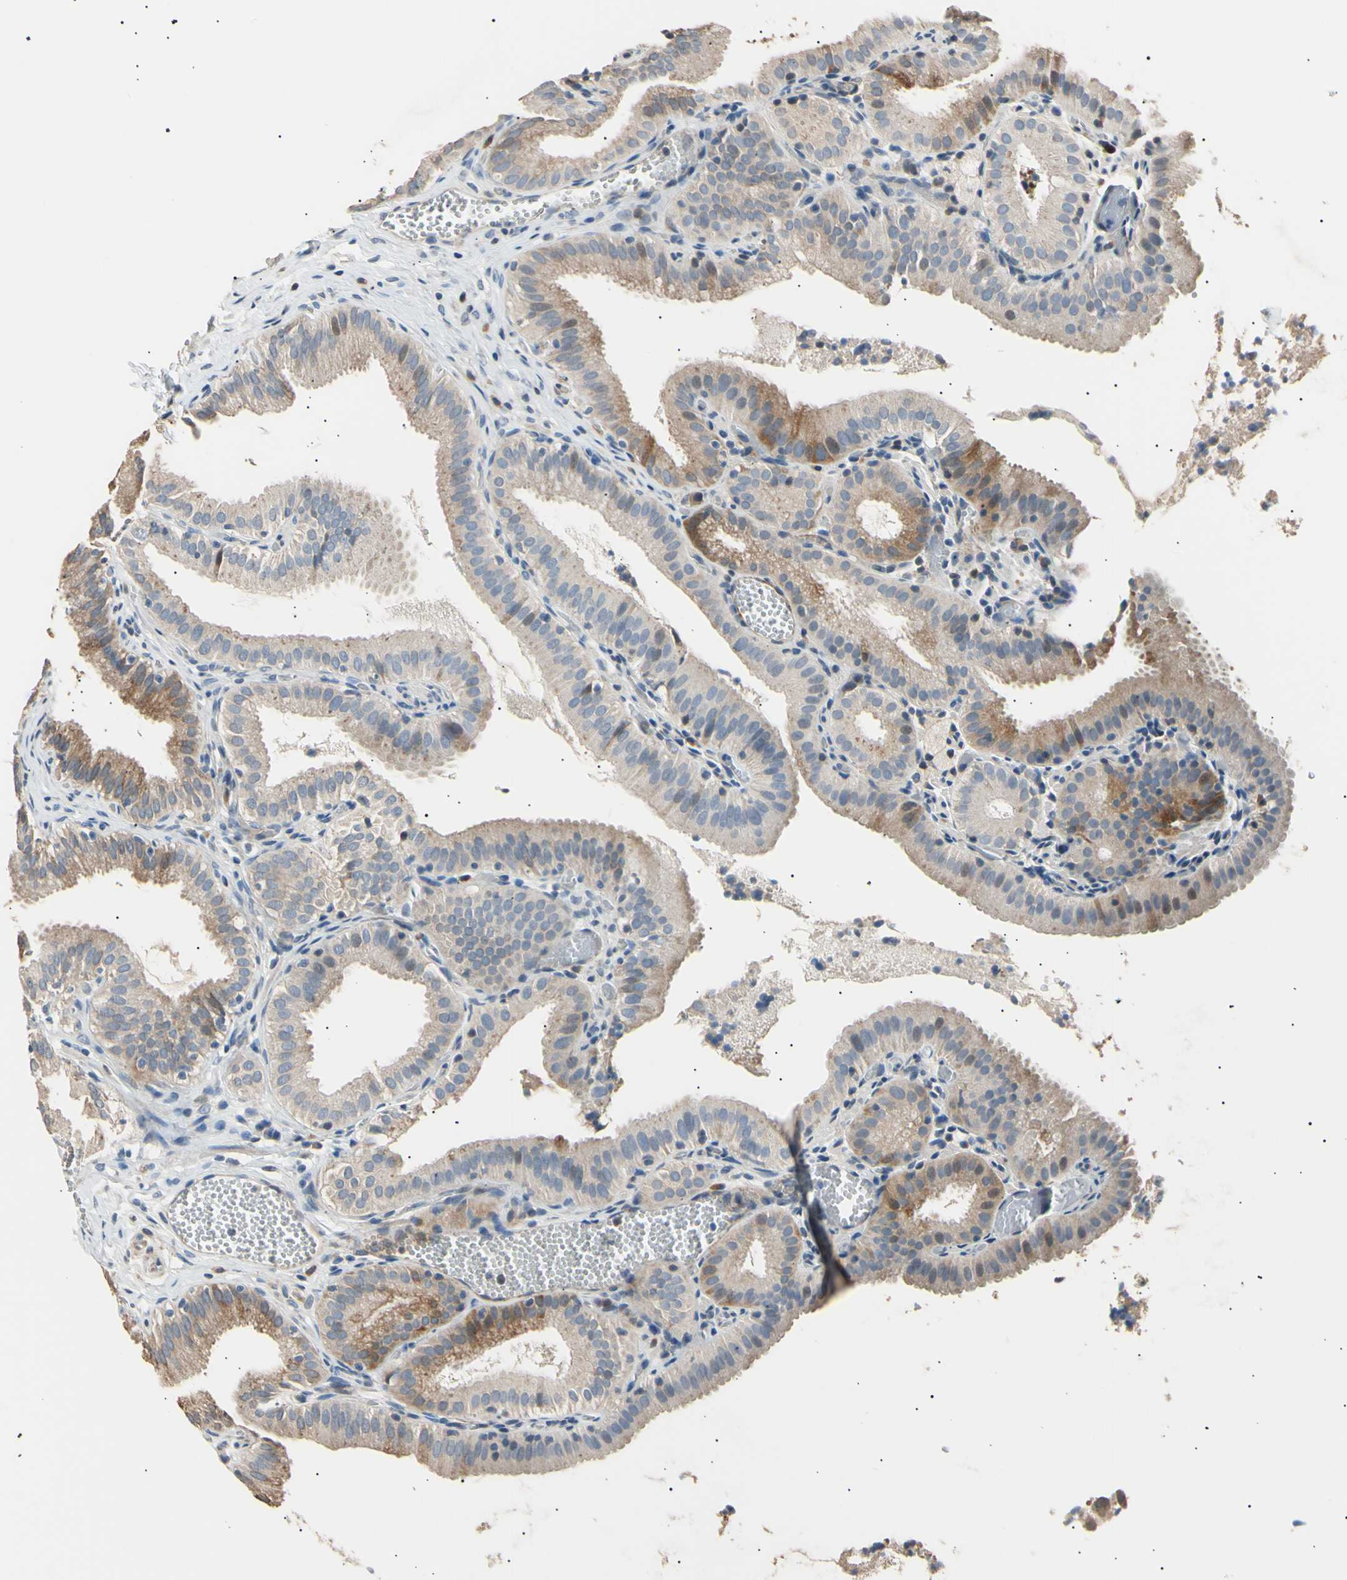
{"staining": {"intensity": "moderate", "quantity": "<25%", "location": "cytoplasmic/membranous"}, "tissue": "gallbladder", "cell_type": "Glandular cells", "image_type": "normal", "snomed": [{"axis": "morphology", "description": "Normal tissue, NOS"}, {"axis": "topography", "description": "Gallbladder"}], "caption": "Gallbladder stained with DAB (3,3'-diaminobenzidine) IHC shows low levels of moderate cytoplasmic/membranous staining in approximately <25% of glandular cells. The protein of interest is shown in brown color, while the nuclei are stained blue.", "gene": "LDLR", "patient": {"sex": "male", "age": 54}}